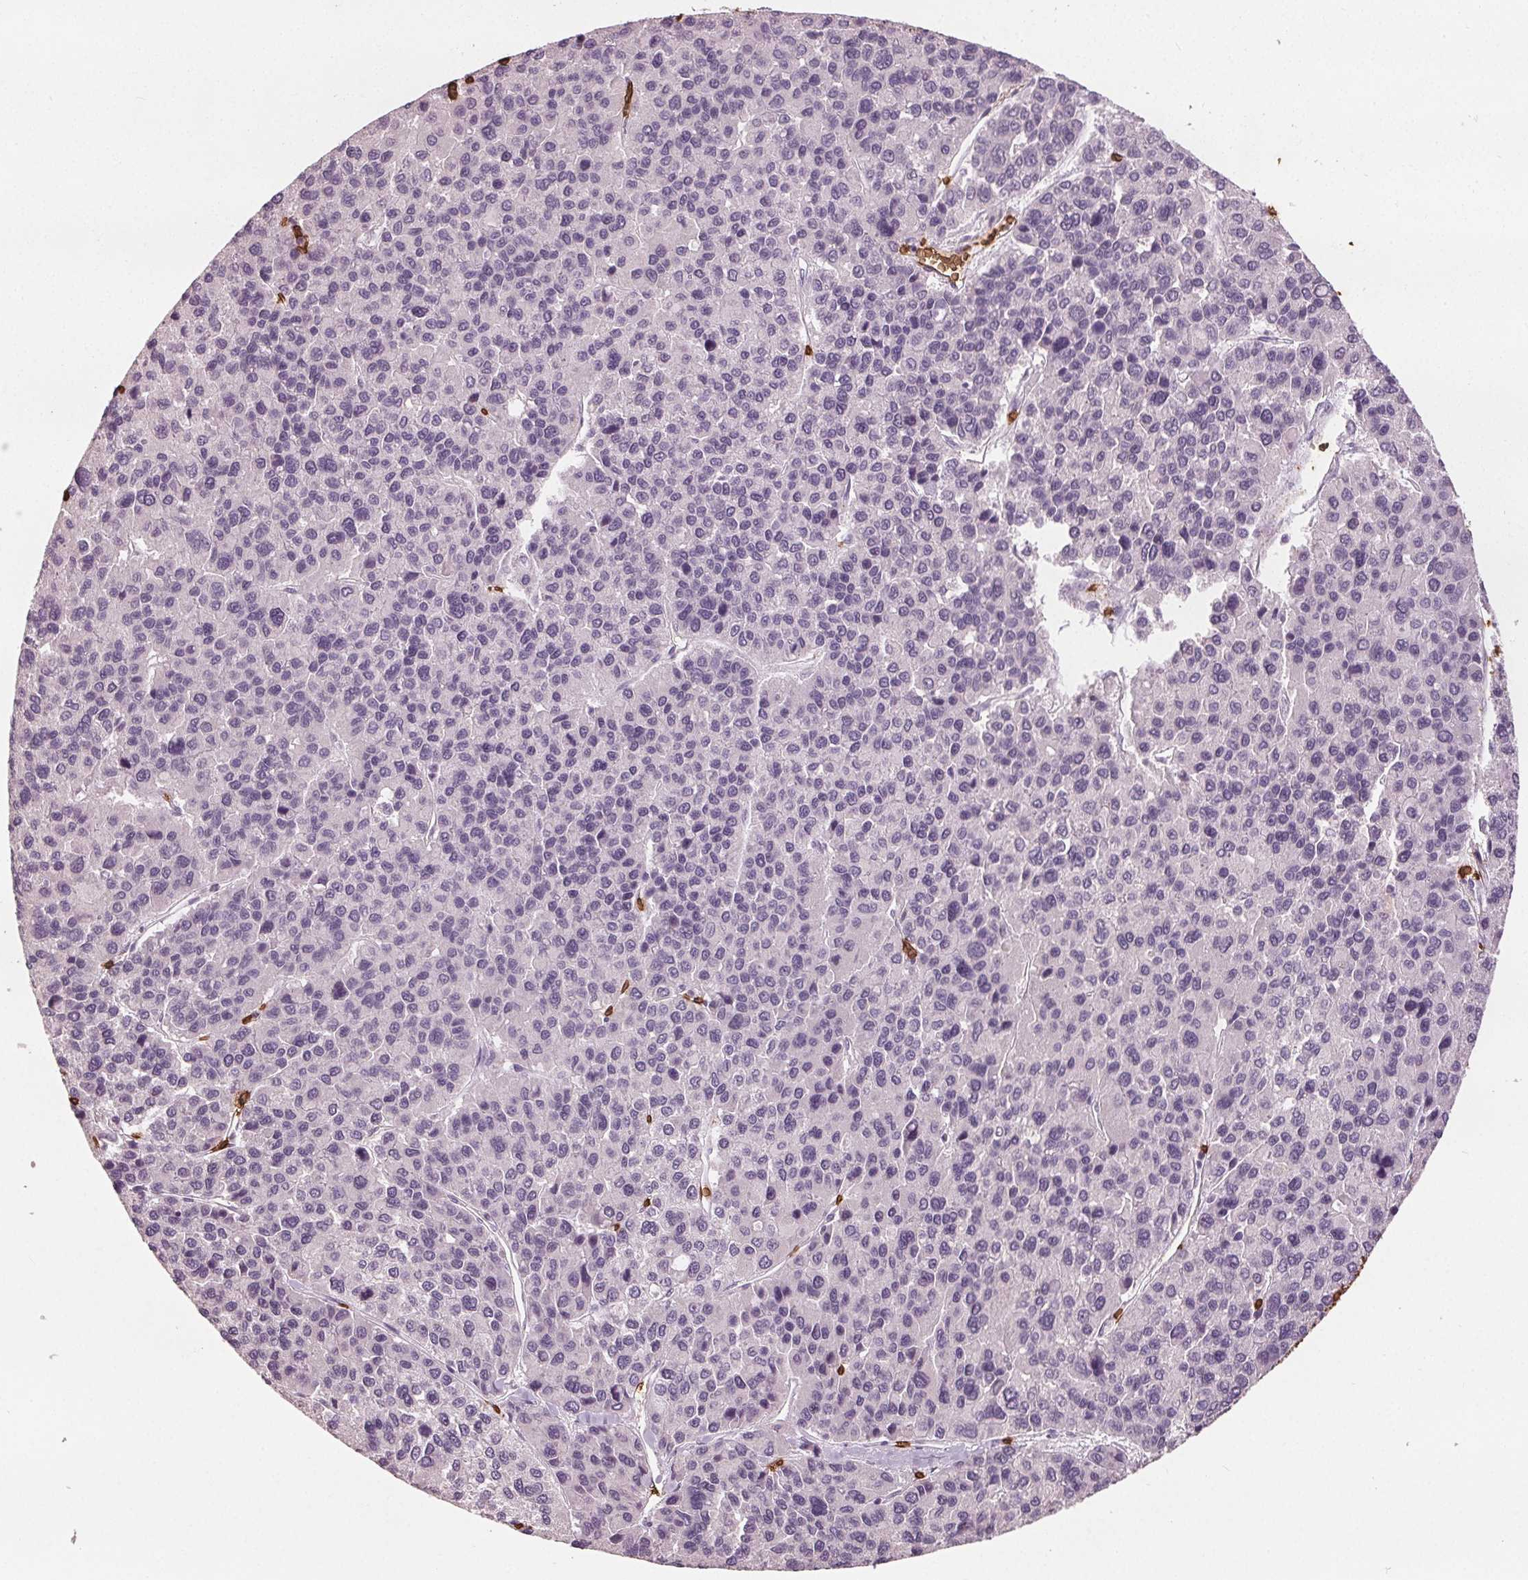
{"staining": {"intensity": "negative", "quantity": "none", "location": "none"}, "tissue": "liver cancer", "cell_type": "Tumor cells", "image_type": "cancer", "snomed": [{"axis": "morphology", "description": "Carcinoma, Hepatocellular, NOS"}, {"axis": "topography", "description": "Liver"}], "caption": "This is an immunohistochemistry photomicrograph of human liver cancer. There is no expression in tumor cells.", "gene": "SLC4A1", "patient": {"sex": "female", "age": 41}}